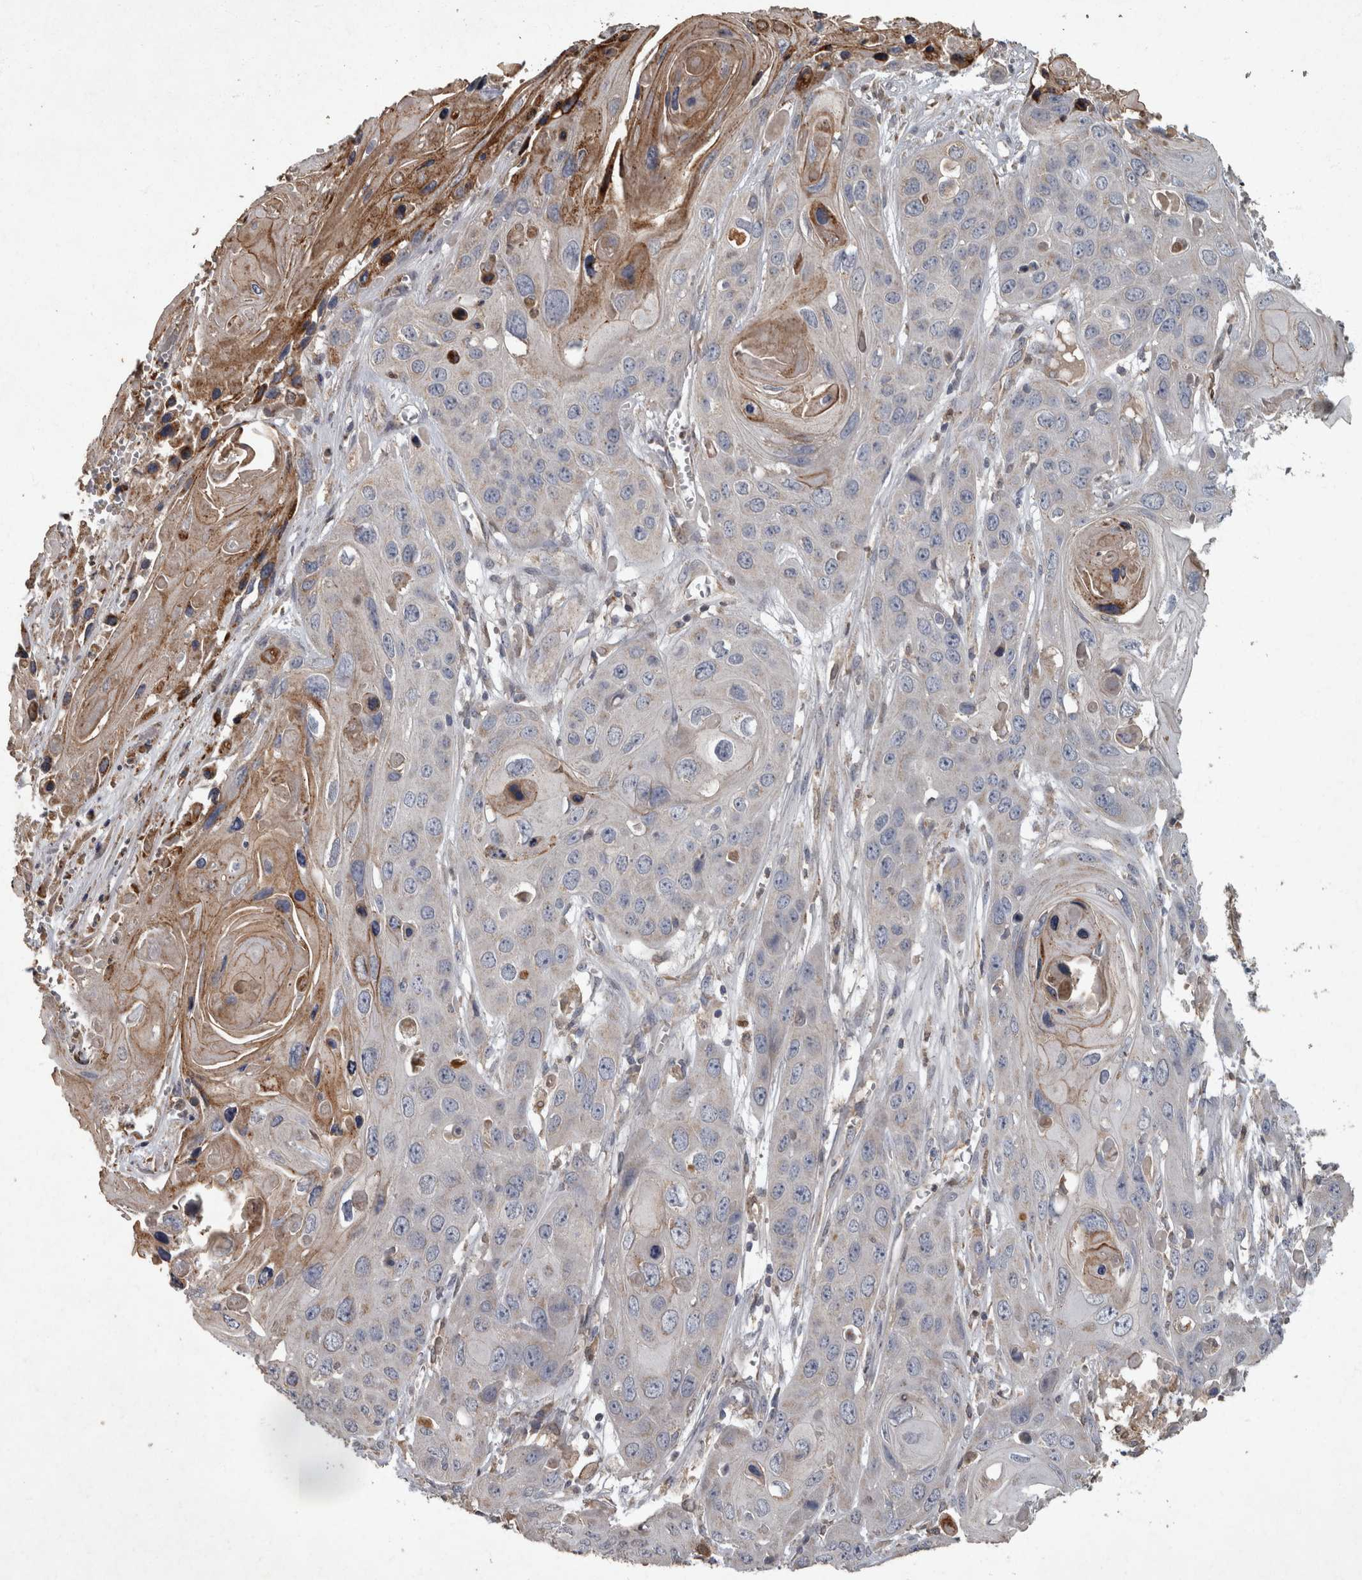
{"staining": {"intensity": "moderate", "quantity": "<25%", "location": "cytoplasmic/membranous"}, "tissue": "skin cancer", "cell_type": "Tumor cells", "image_type": "cancer", "snomed": [{"axis": "morphology", "description": "Squamous cell carcinoma, NOS"}, {"axis": "topography", "description": "Skin"}], "caption": "The photomicrograph demonstrates a brown stain indicating the presence of a protein in the cytoplasmic/membranous of tumor cells in skin cancer. The protein of interest is stained brown, and the nuclei are stained in blue (DAB (3,3'-diaminobenzidine) IHC with brightfield microscopy, high magnification).", "gene": "PPP1R3C", "patient": {"sex": "male", "age": 55}}